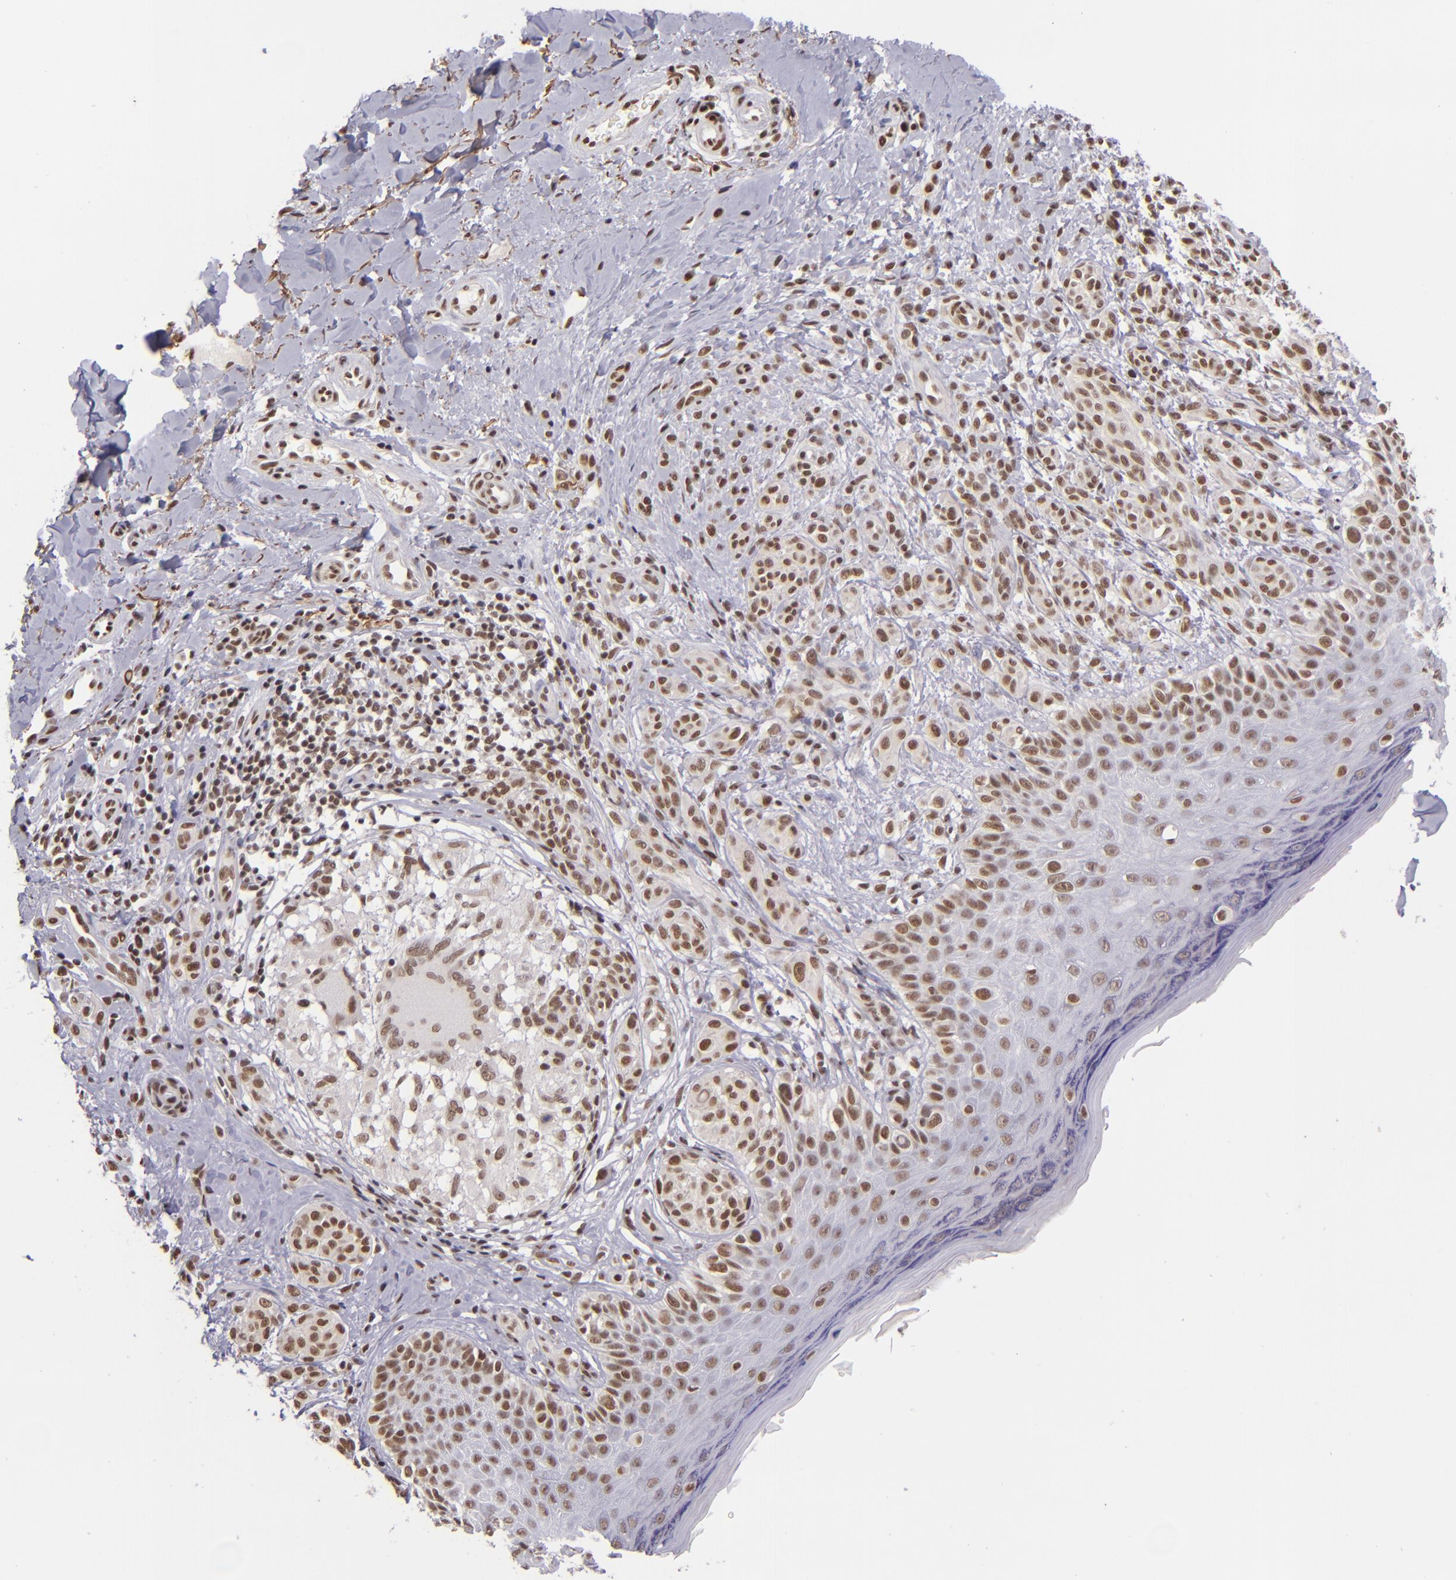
{"staining": {"intensity": "moderate", "quantity": ">75%", "location": "nuclear"}, "tissue": "melanoma", "cell_type": "Tumor cells", "image_type": "cancer", "snomed": [{"axis": "morphology", "description": "Malignant melanoma, NOS"}, {"axis": "topography", "description": "Skin"}], "caption": "Melanoma stained for a protein demonstrates moderate nuclear positivity in tumor cells. The protein is stained brown, and the nuclei are stained in blue (DAB (3,3'-diaminobenzidine) IHC with brightfield microscopy, high magnification).", "gene": "ZNF148", "patient": {"sex": "male", "age": 57}}